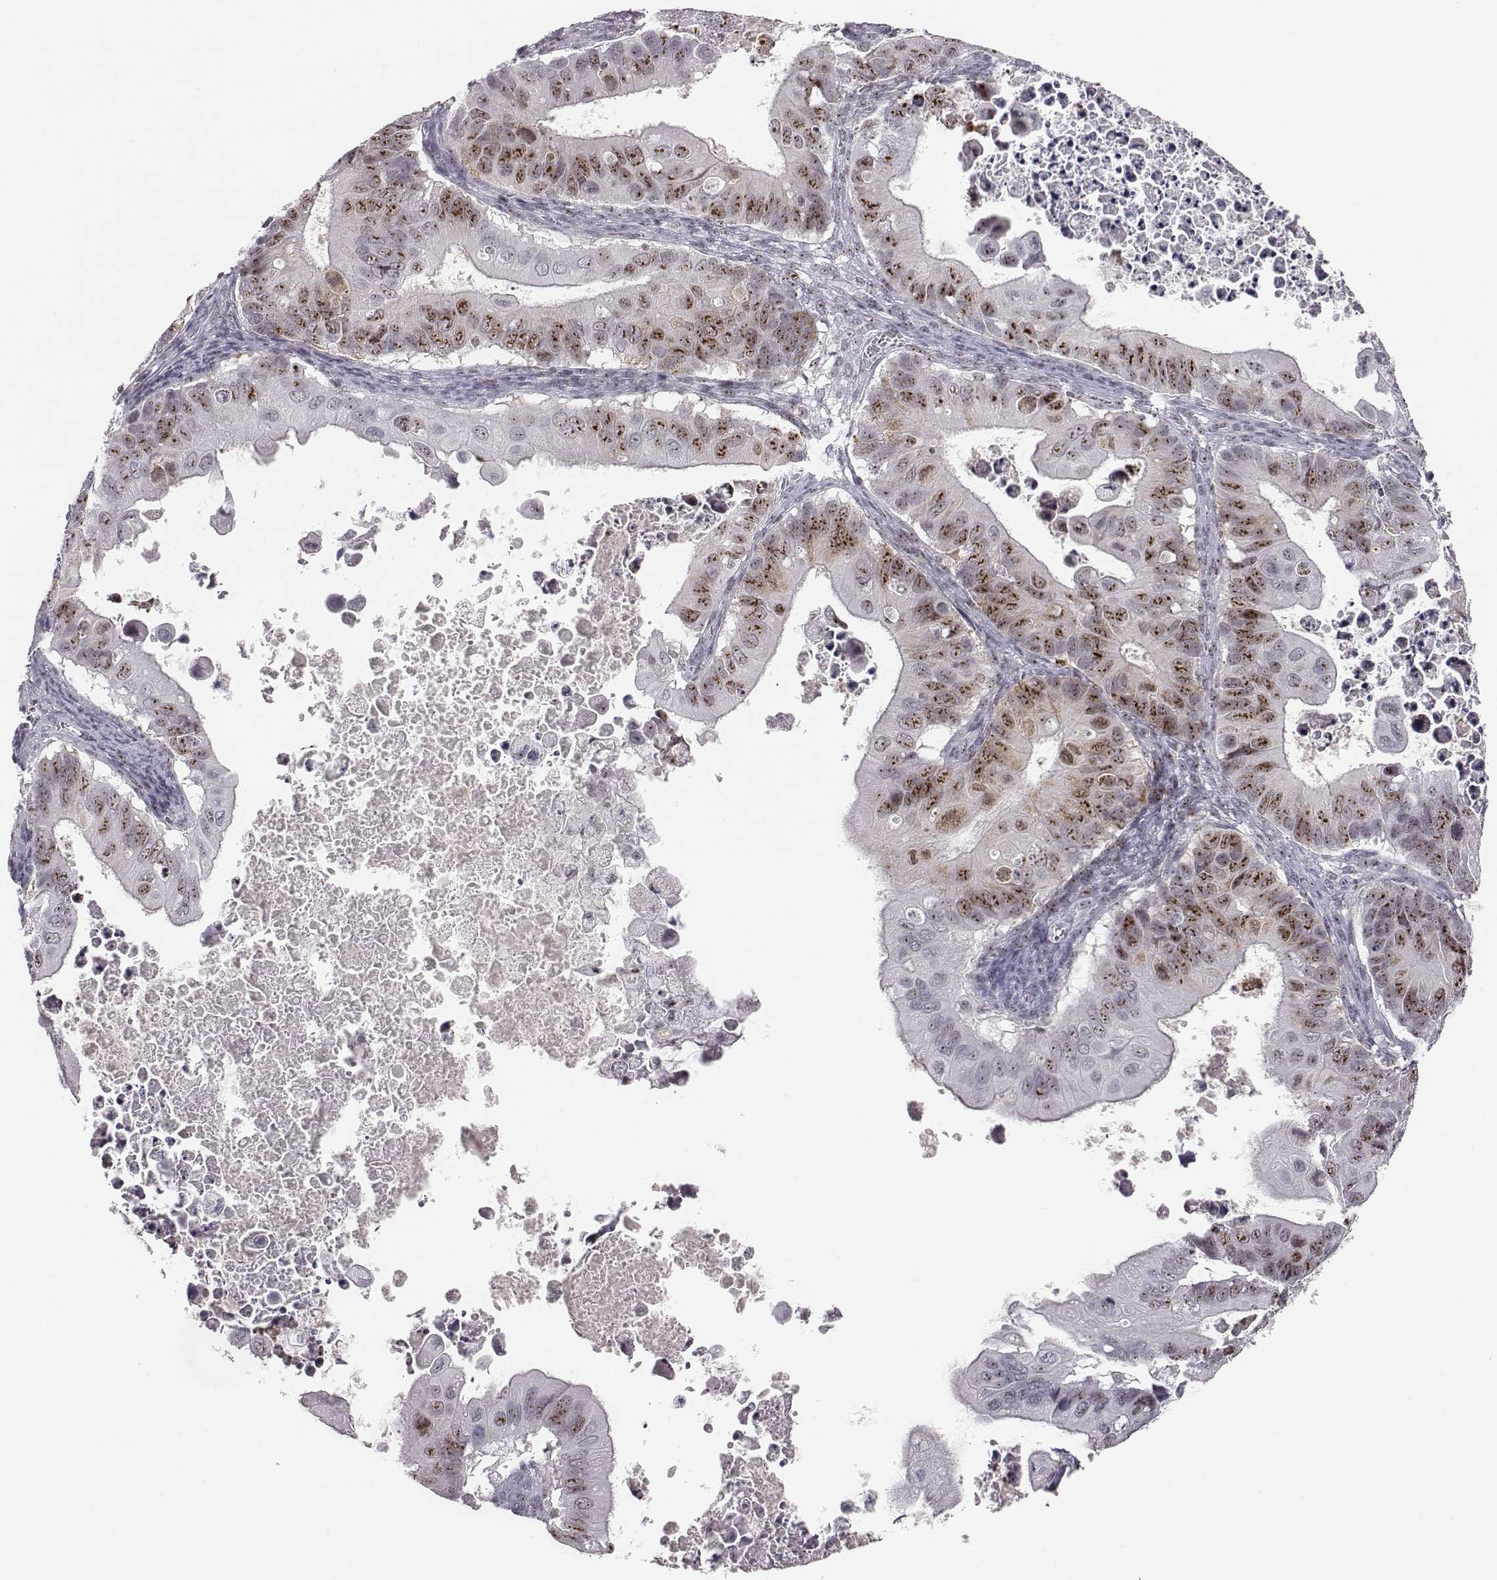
{"staining": {"intensity": "strong", "quantity": ">75%", "location": "nuclear"}, "tissue": "ovarian cancer", "cell_type": "Tumor cells", "image_type": "cancer", "snomed": [{"axis": "morphology", "description": "Cystadenocarcinoma, mucinous, NOS"}, {"axis": "topography", "description": "Ovary"}], "caption": "This image shows immunohistochemistry staining of ovarian mucinous cystadenocarcinoma, with high strong nuclear positivity in approximately >75% of tumor cells.", "gene": "NIFK", "patient": {"sex": "female", "age": 64}}